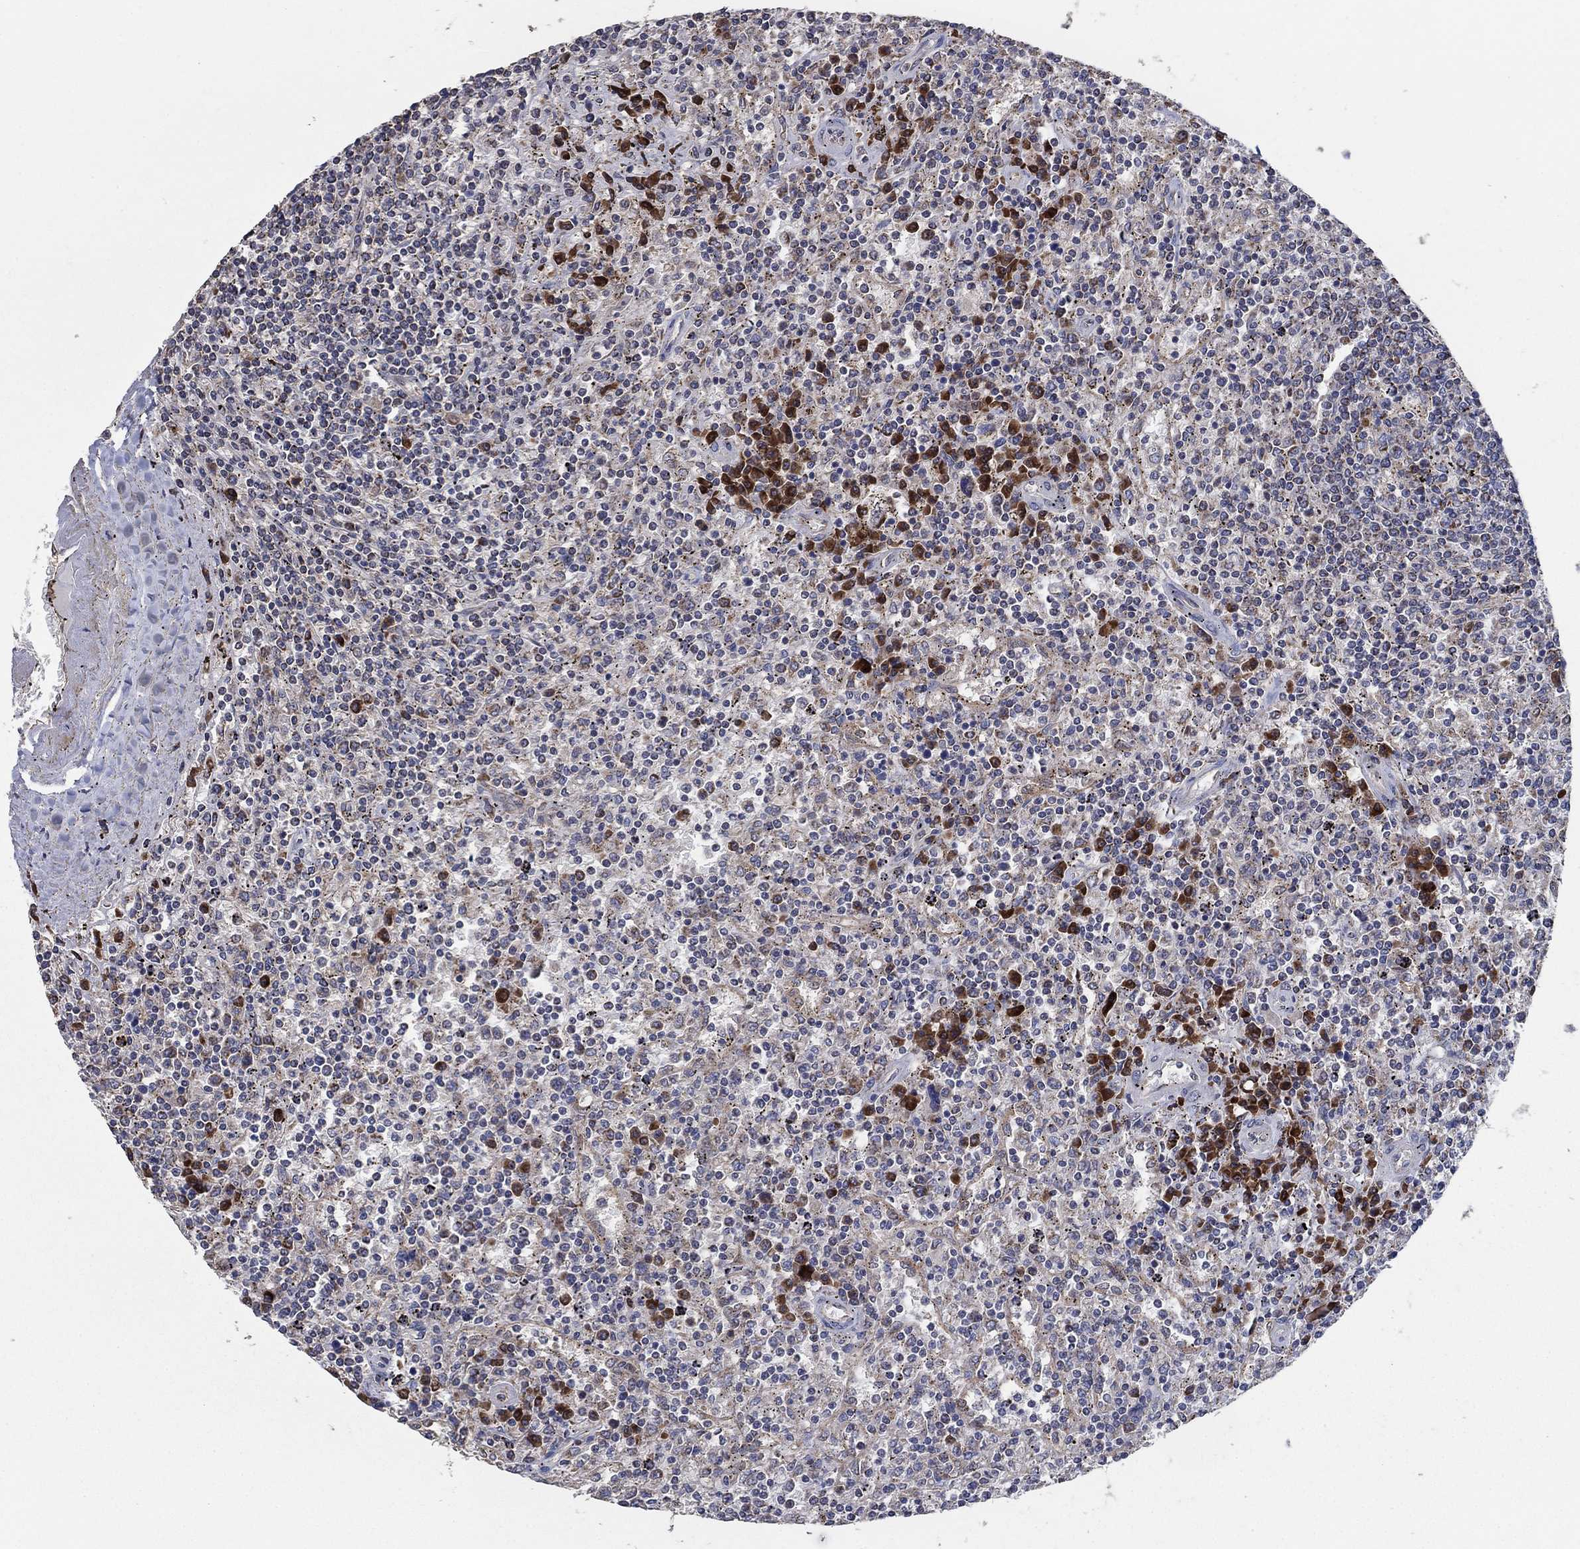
{"staining": {"intensity": "negative", "quantity": "none", "location": "none"}, "tissue": "lymphoma", "cell_type": "Tumor cells", "image_type": "cancer", "snomed": [{"axis": "morphology", "description": "Malignant lymphoma, non-Hodgkin's type, Low grade"}, {"axis": "topography", "description": "Spleen"}], "caption": "The image demonstrates no staining of tumor cells in lymphoma.", "gene": "HID1", "patient": {"sex": "male", "age": 62}}